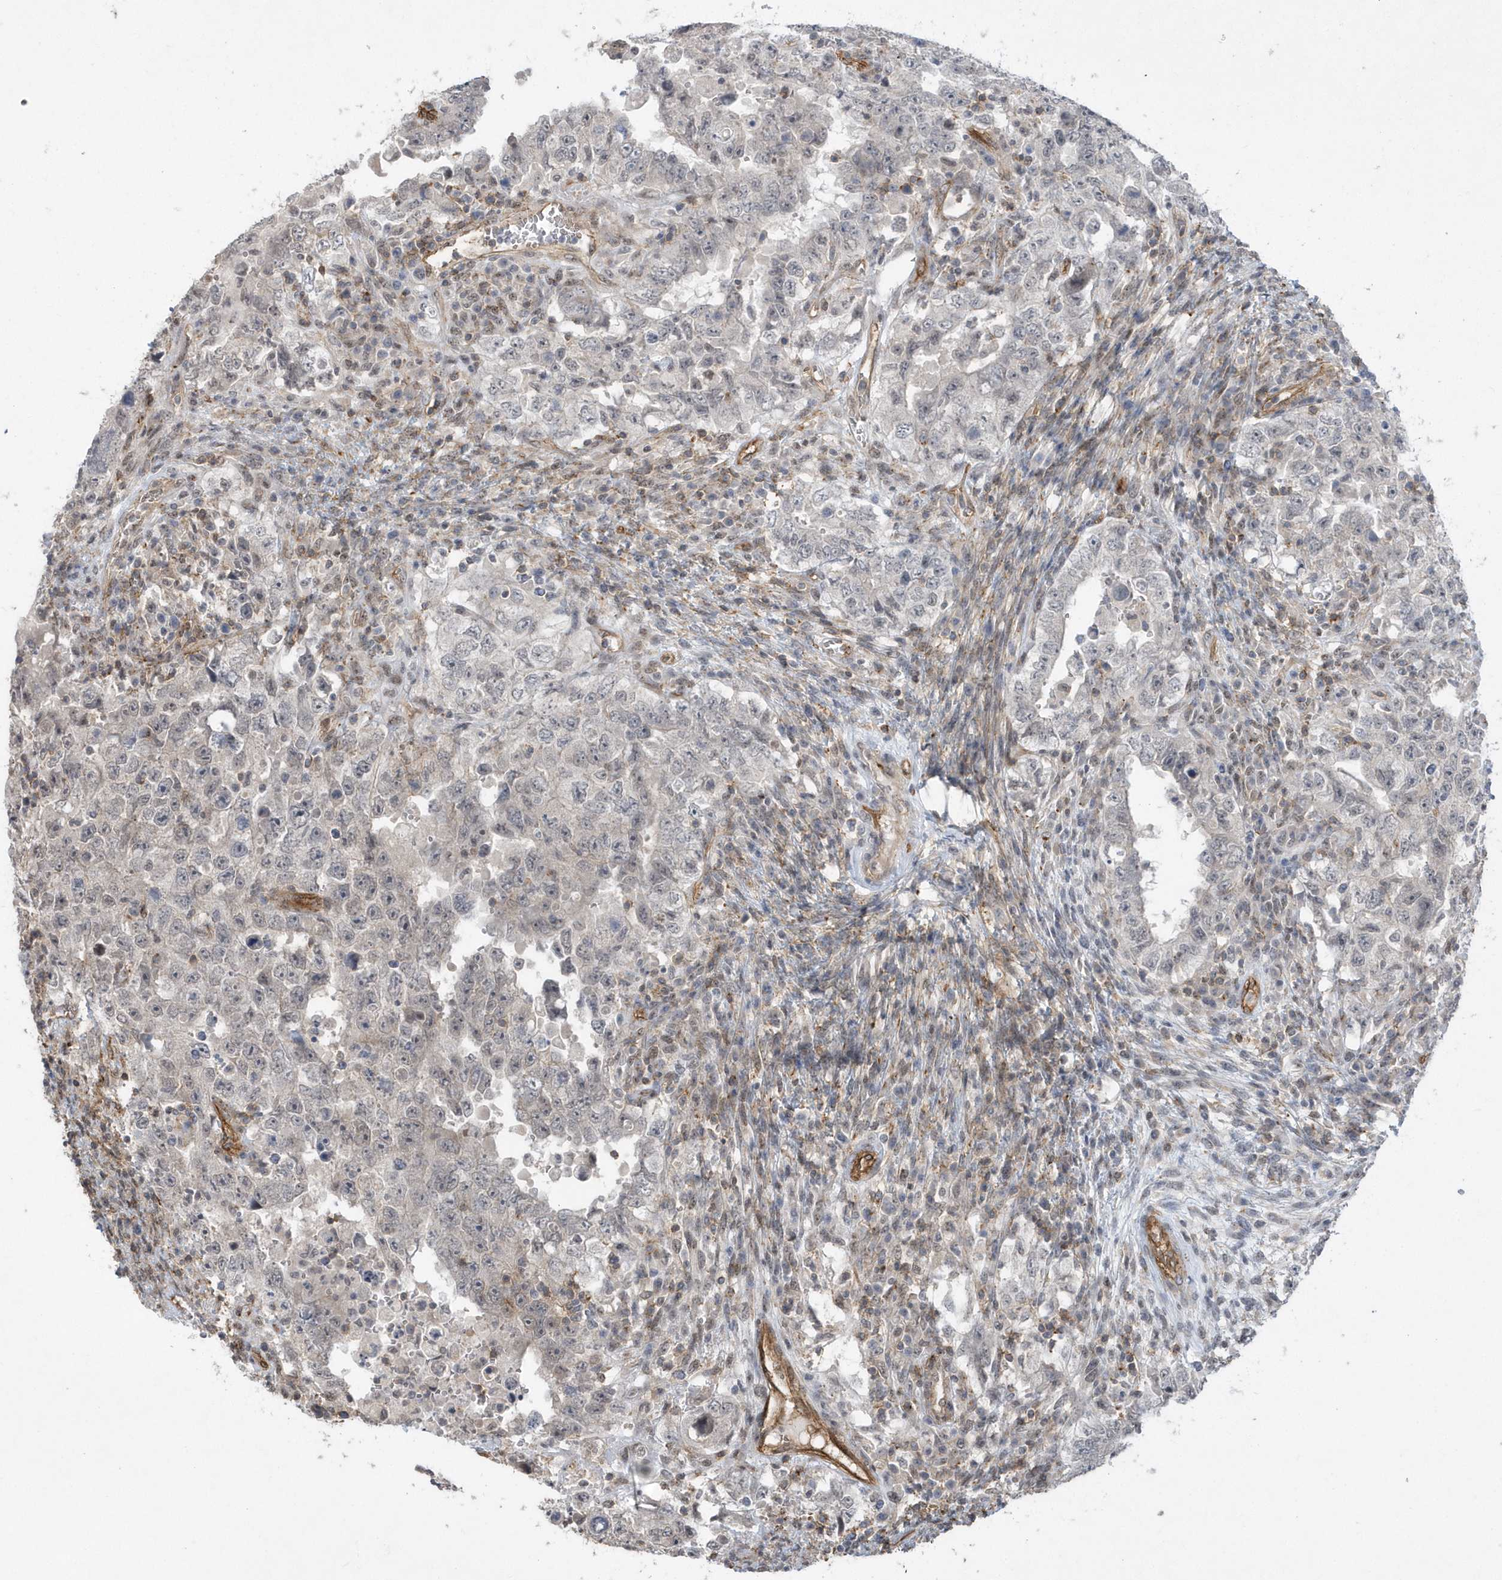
{"staining": {"intensity": "negative", "quantity": "none", "location": "none"}, "tissue": "testis cancer", "cell_type": "Tumor cells", "image_type": "cancer", "snomed": [{"axis": "morphology", "description": "Carcinoma, Embryonal, NOS"}, {"axis": "topography", "description": "Testis"}], "caption": "The image displays no staining of tumor cells in testis cancer (embryonal carcinoma).", "gene": "CRIP3", "patient": {"sex": "male", "age": 26}}